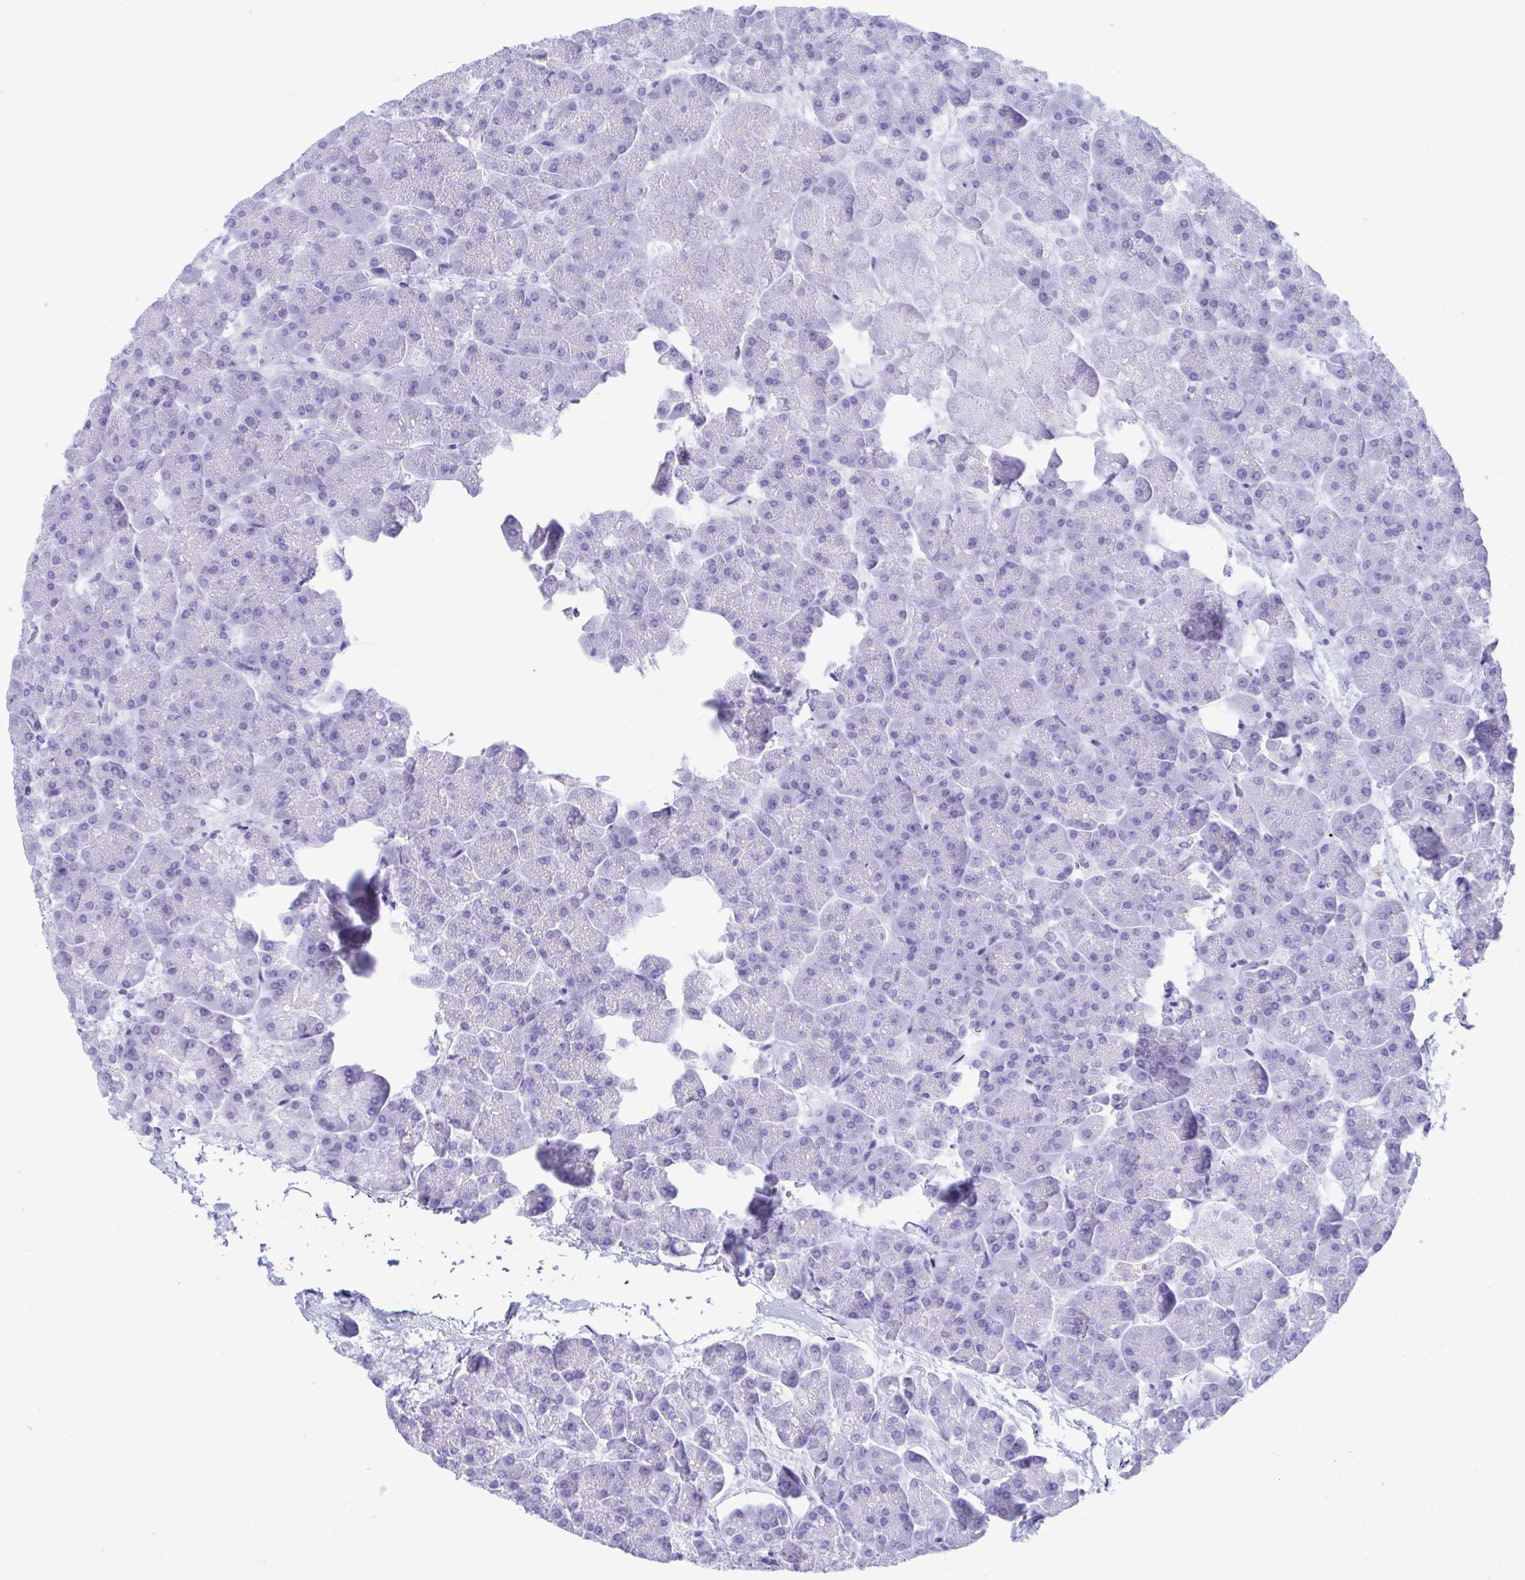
{"staining": {"intensity": "negative", "quantity": "none", "location": "none"}, "tissue": "pancreas", "cell_type": "Exocrine glandular cells", "image_type": "normal", "snomed": [{"axis": "morphology", "description": "Normal tissue, NOS"}, {"axis": "topography", "description": "Pancreas"}, {"axis": "topography", "description": "Peripheral nerve tissue"}], "caption": "Protein analysis of normal pancreas displays no significant expression in exocrine glandular cells.", "gene": "SHISA8", "patient": {"sex": "male", "age": 54}}